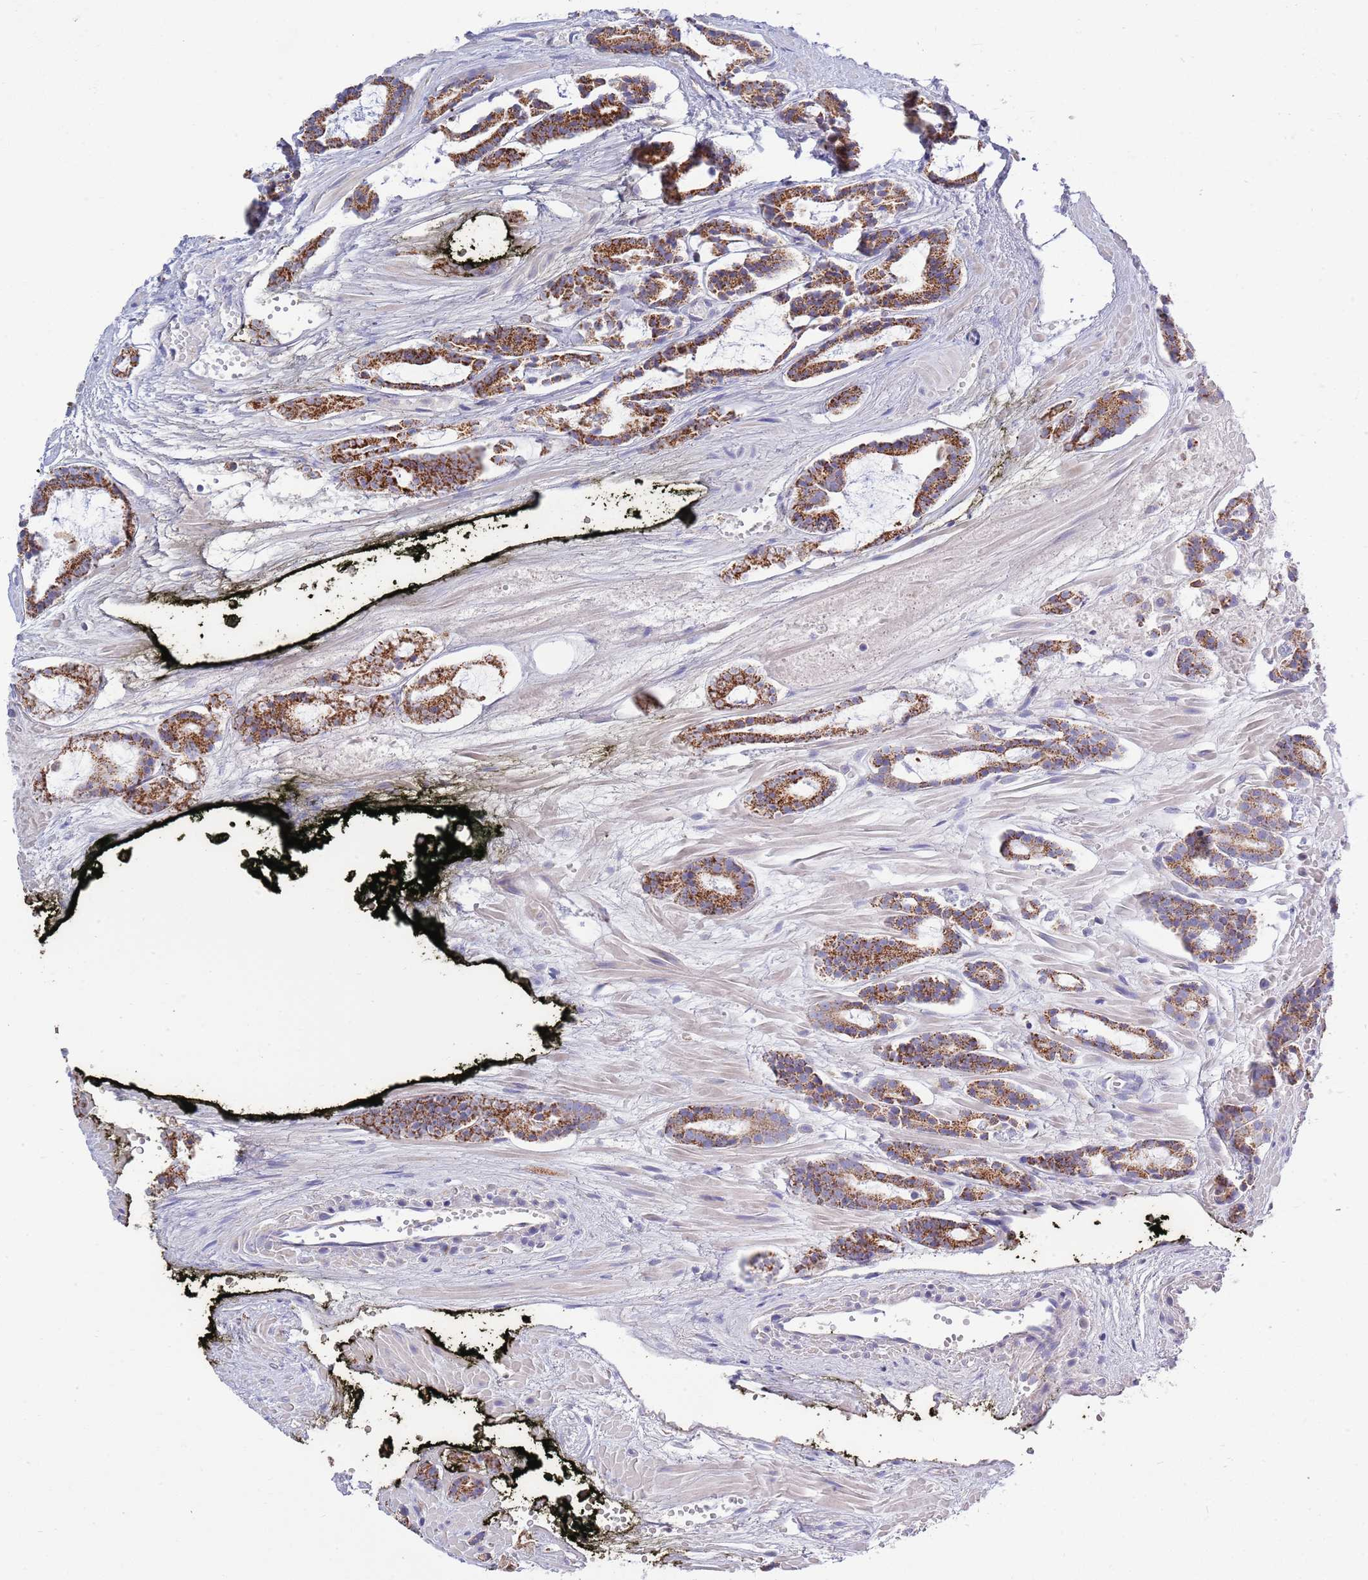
{"staining": {"intensity": "moderate", "quantity": "25%-75%", "location": "cytoplasmic/membranous"}, "tissue": "prostate cancer", "cell_type": "Tumor cells", "image_type": "cancer", "snomed": [{"axis": "morphology", "description": "Adenocarcinoma, High grade"}, {"axis": "topography", "description": "Prostate"}], "caption": "Protein staining reveals moderate cytoplasmic/membranous expression in approximately 25%-75% of tumor cells in prostate cancer.", "gene": "EMC8", "patient": {"sex": "male", "age": 71}}